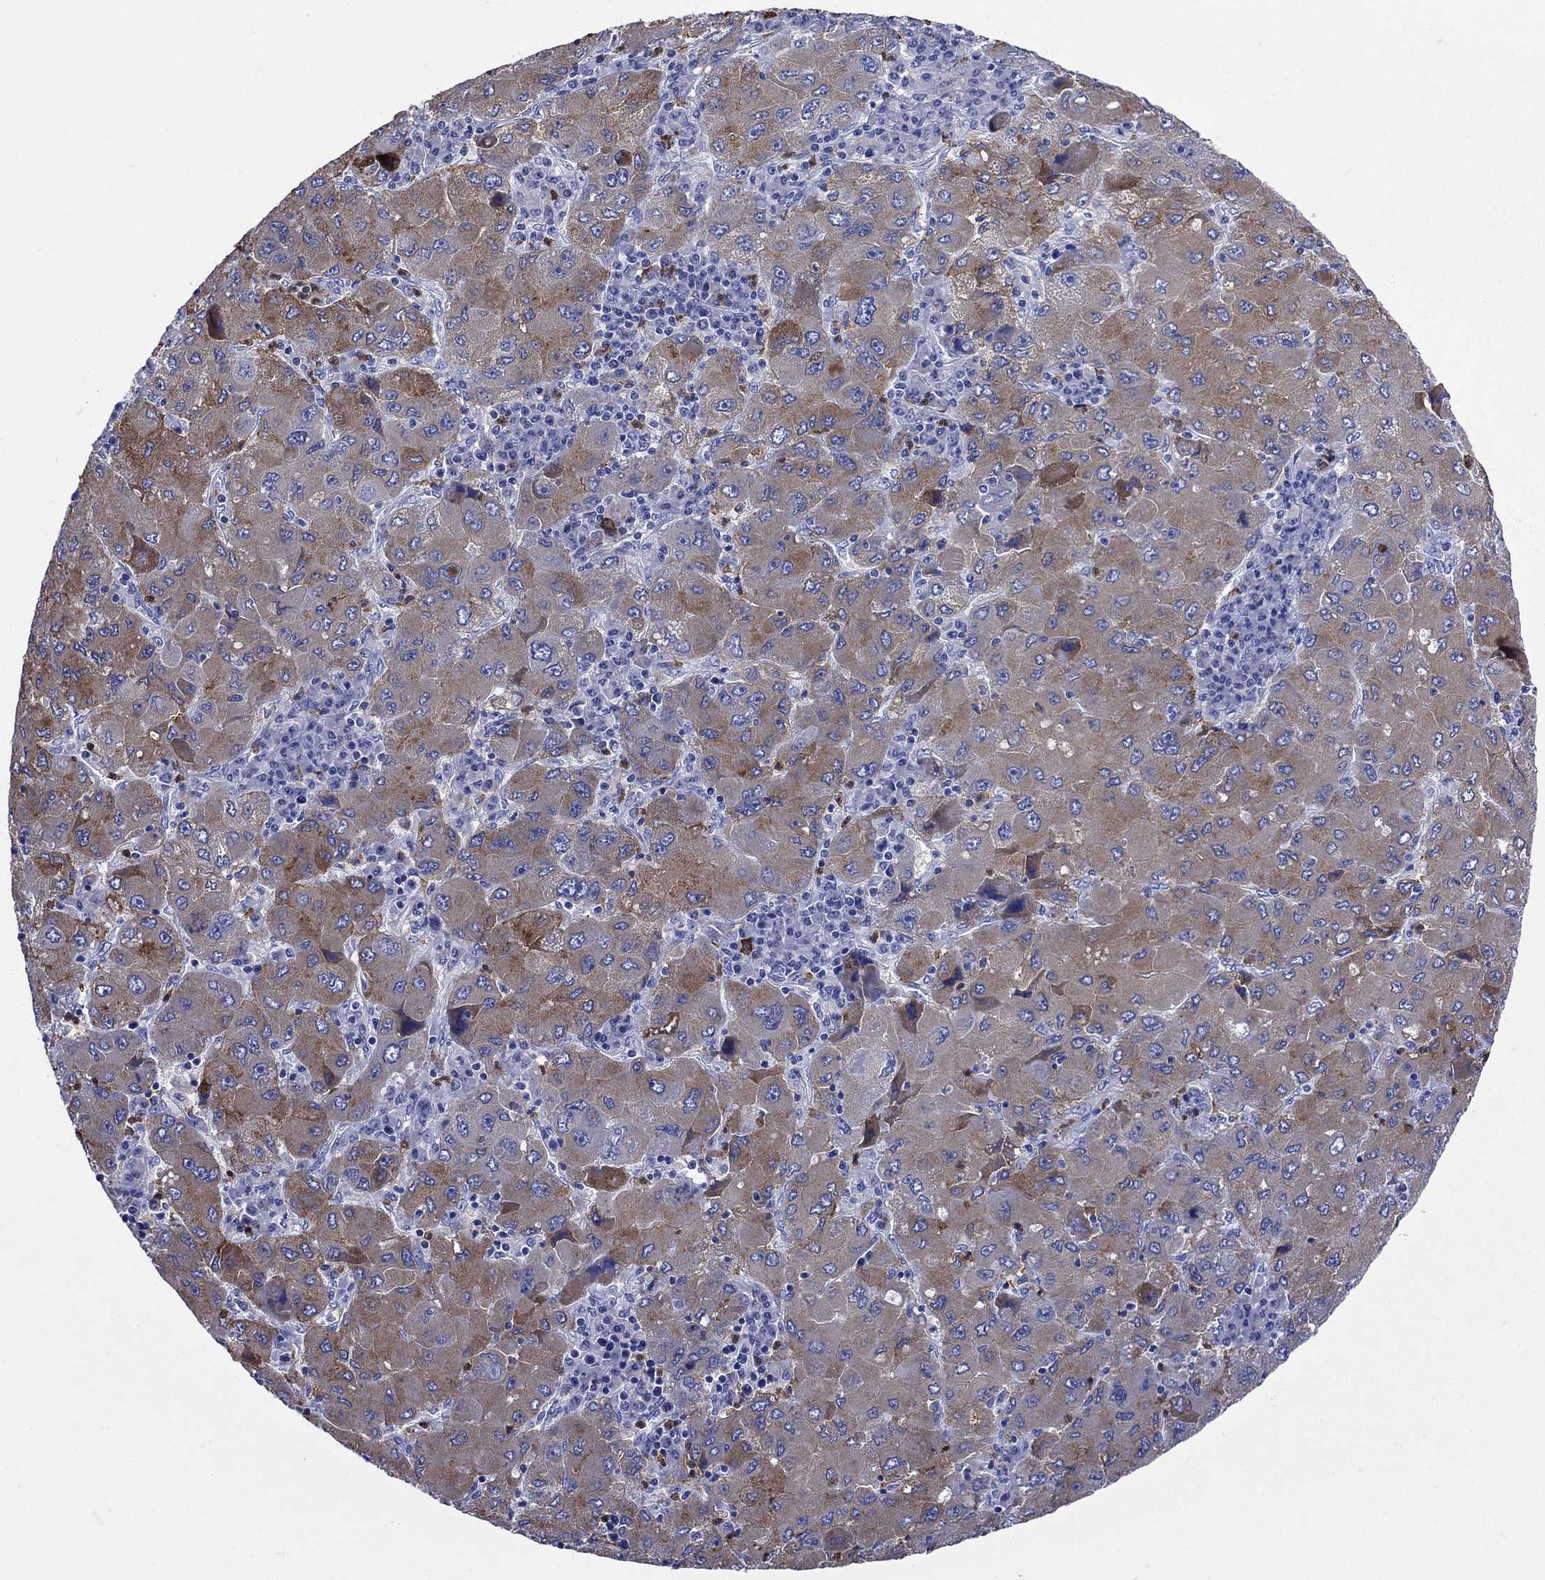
{"staining": {"intensity": "moderate", "quantity": "<25%", "location": "cytoplasmic/membranous"}, "tissue": "liver cancer", "cell_type": "Tumor cells", "image_type": "cancer", "snomed": [{"axis": "morphology", "description": "Carcinoma, Hepatocellular, NOS"}, {"axis": "topography", "description": "Liver"}], "caption": "High-magnification brightfield microscopy of liver cancer (hepatocellular carcinoma) stained with DAB (brown) and counterstained with hematoxylin (blue). tumor cells exhibit moderate cytoplasmic/membranous positivity is seen in approximately<25% of cells.", "gene": "TFR2", "patient": {"sex": "male", "age": 75}}